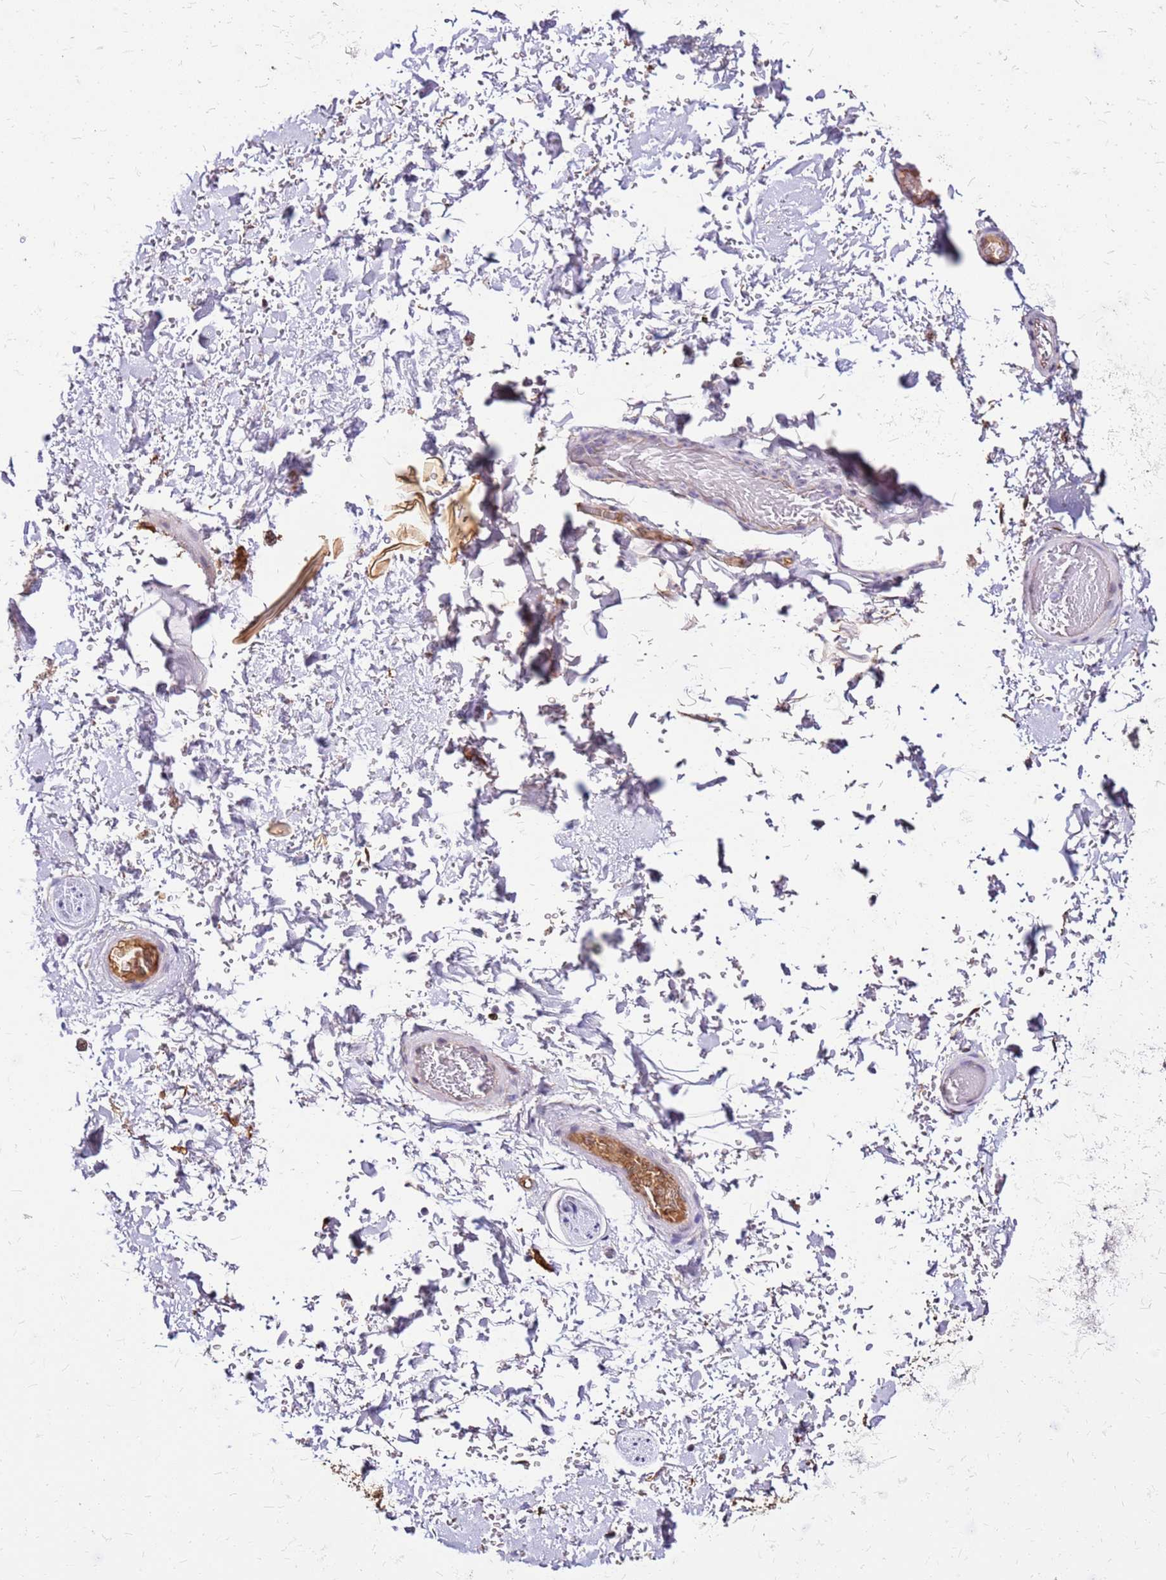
{"staining": {"intensity": "weak", "quantity": "25%-75%", "location": "cytoplasmic/membranous"}, "tissue": "adipose tissue", "cell_type": "Adipocytes", "image_type": "normal", "snomed": [{"axis": "morphology", "description": "Normal tissue, NOS"}, {"axis": "topography", "description": "Soft tissue"}, {"axis": "topography", "description": "Vascular tissue"}], "caption": "Weak cytoplasmic/membranous expression is appreciated in about 25%-75% of adipocytes in unremarkable adipose tissue. (Brightfield microscopy of DAB IHC at high magnification).", "gene": "ALDH1A3", "patient": {"sex": "male", "age": 41}}